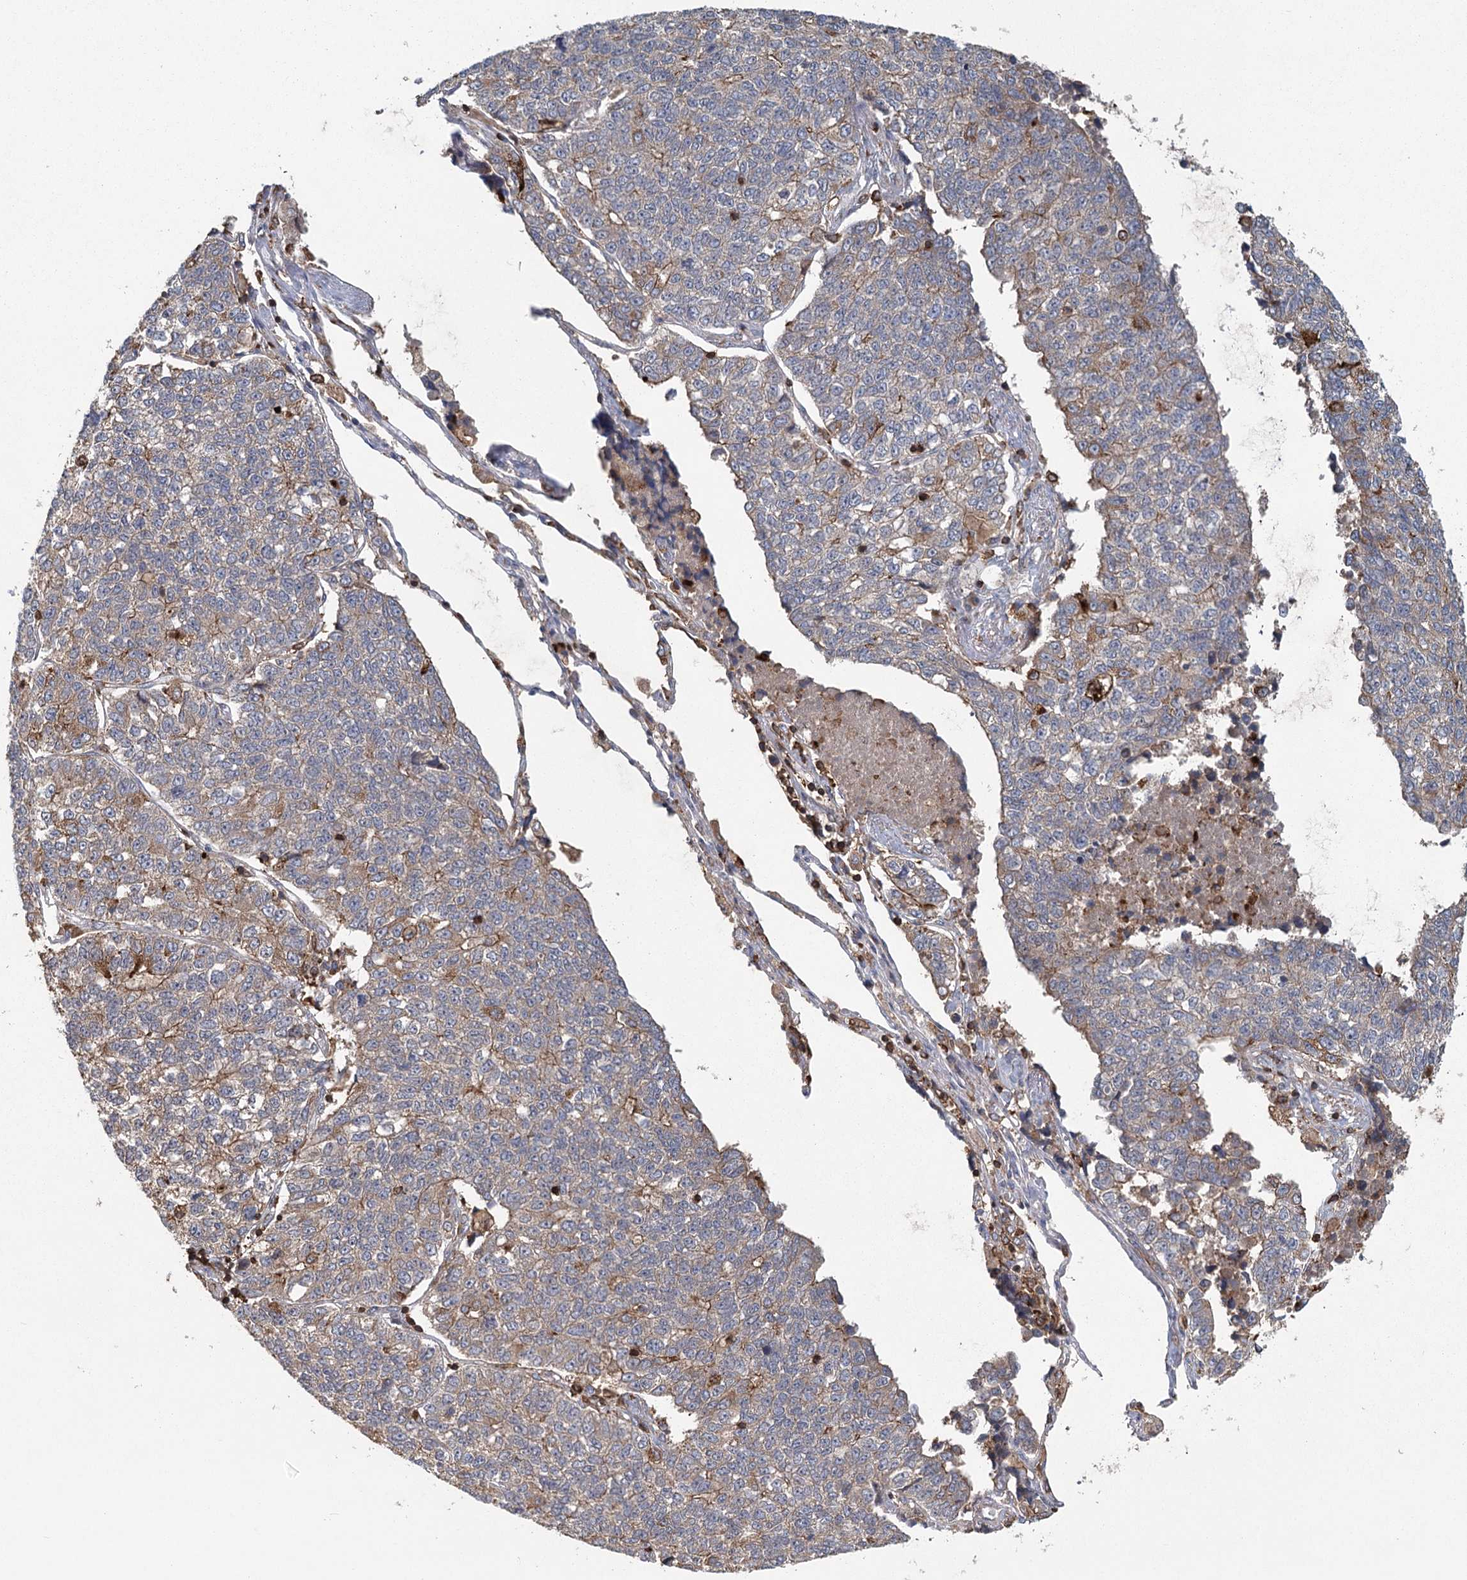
{"staining": {"intensity": "weak", "quantity": "<25%", "location": "cytoplasmic/membranous"}, "tissue": "lung cancer", "cell_type": "Tumor cells", "image_type": "cancer", "snomed": [{"axis": "morphology", "description": "Adenocarcinoma, NOS"}, {"axis": "topography", "description": "Lung"}], "caption": "High magnification brightfield microscopy of lung adenocarcinoma stained with DAB (brown) and counterstained with hematoxylin (blue): tumor cells show no significant positivity.", "gene": "PLEKHA7", "patient": {"sex": "male", "age": 49}}